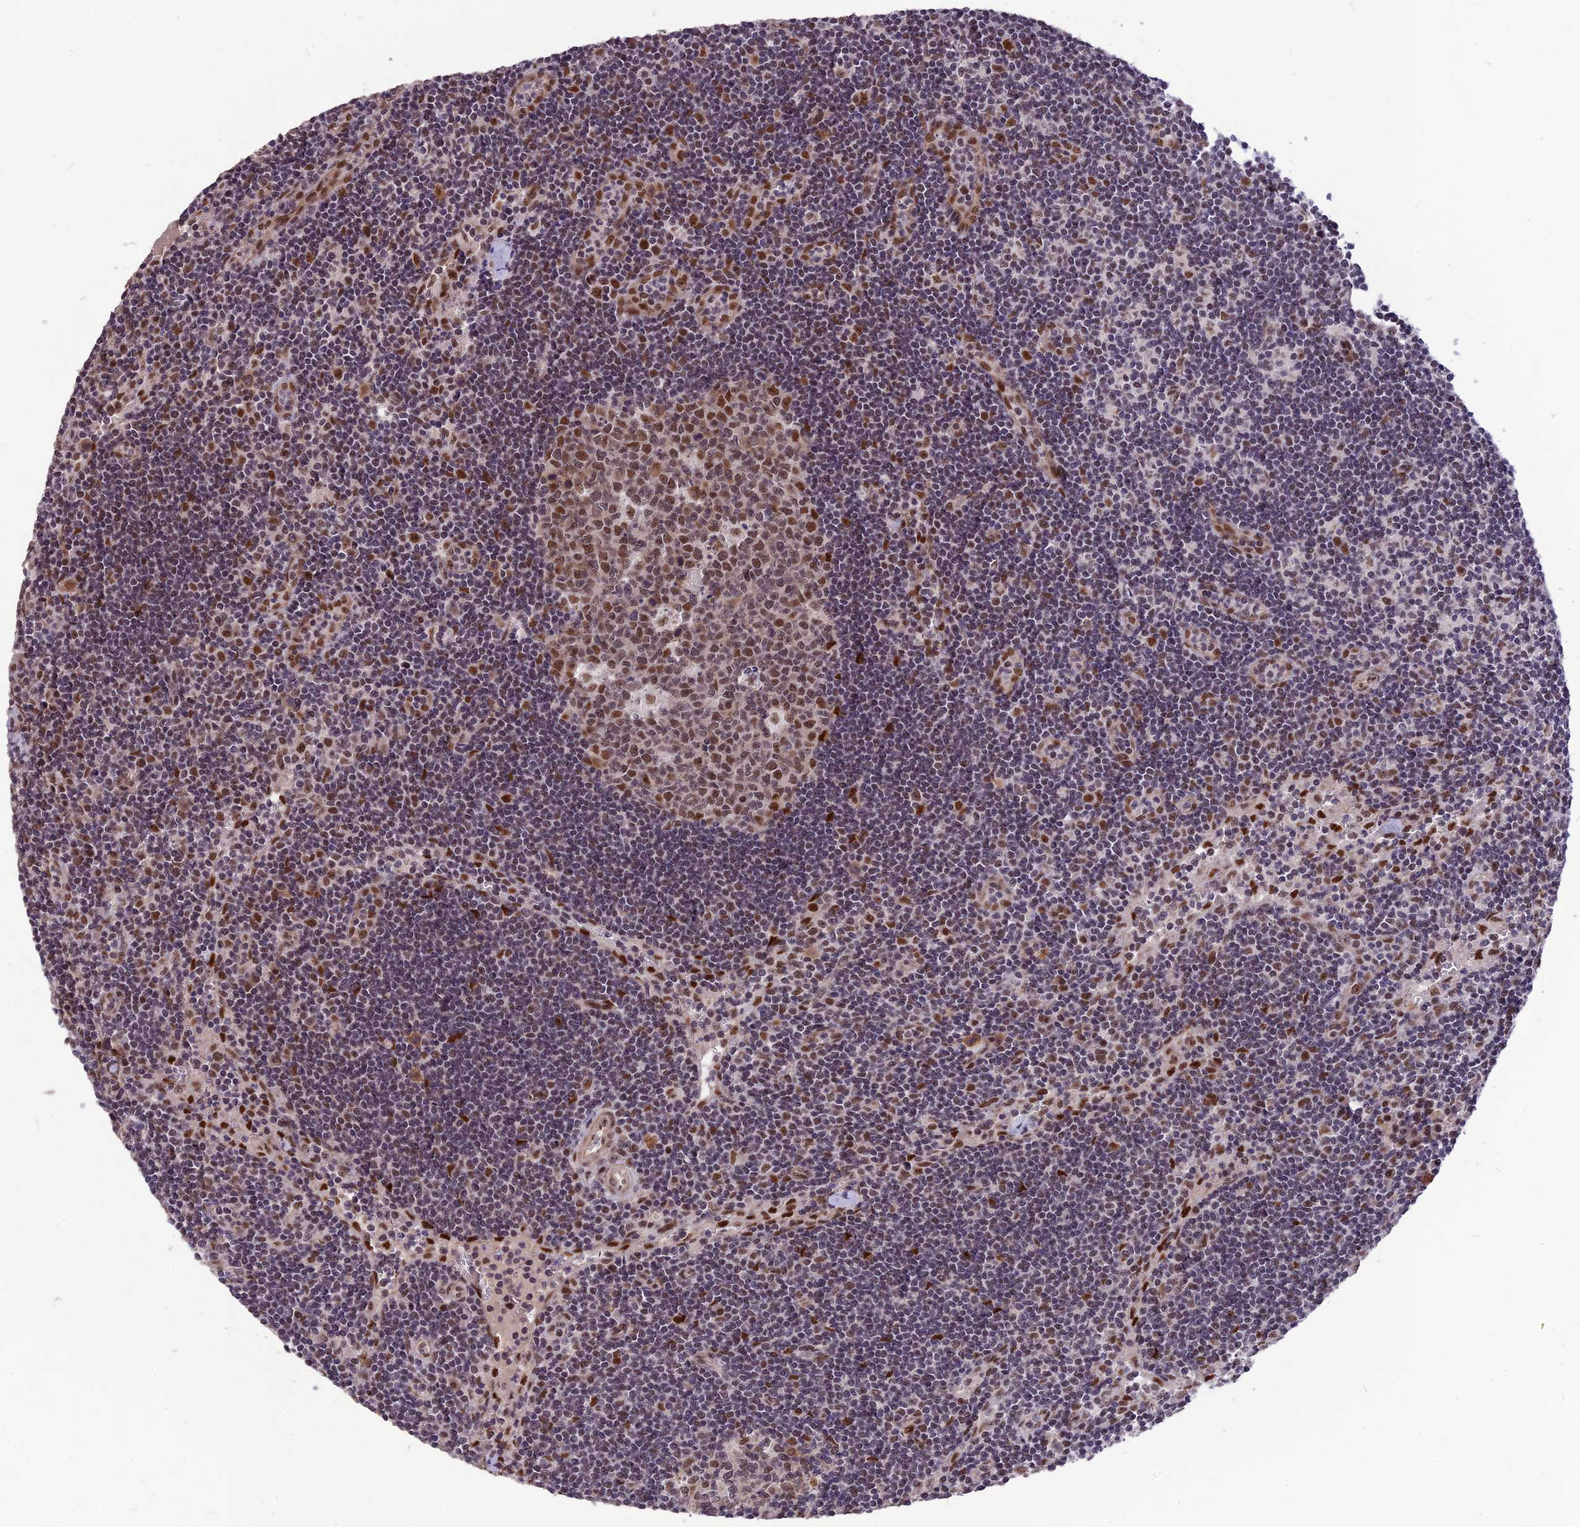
{"staining": {"intensity": "moderate", "quantity": ">75%", "location": "nuclear"}, "tissue": "lymph node", "cell_type": "Germinal center cells", "image_type": "normal", "snomed": [{"axis": "morphology", "description": "Normal tissue, NOS"}, {"axis": "topography", "description": "Lymph node"}], "caption": "Protein expression analysis of unremarkable lymph node displays moderate nuclear positivity in about >75% of germinal center cells.", "gene": "DIS3", "patient": {"sex": "female", "age": 32}}